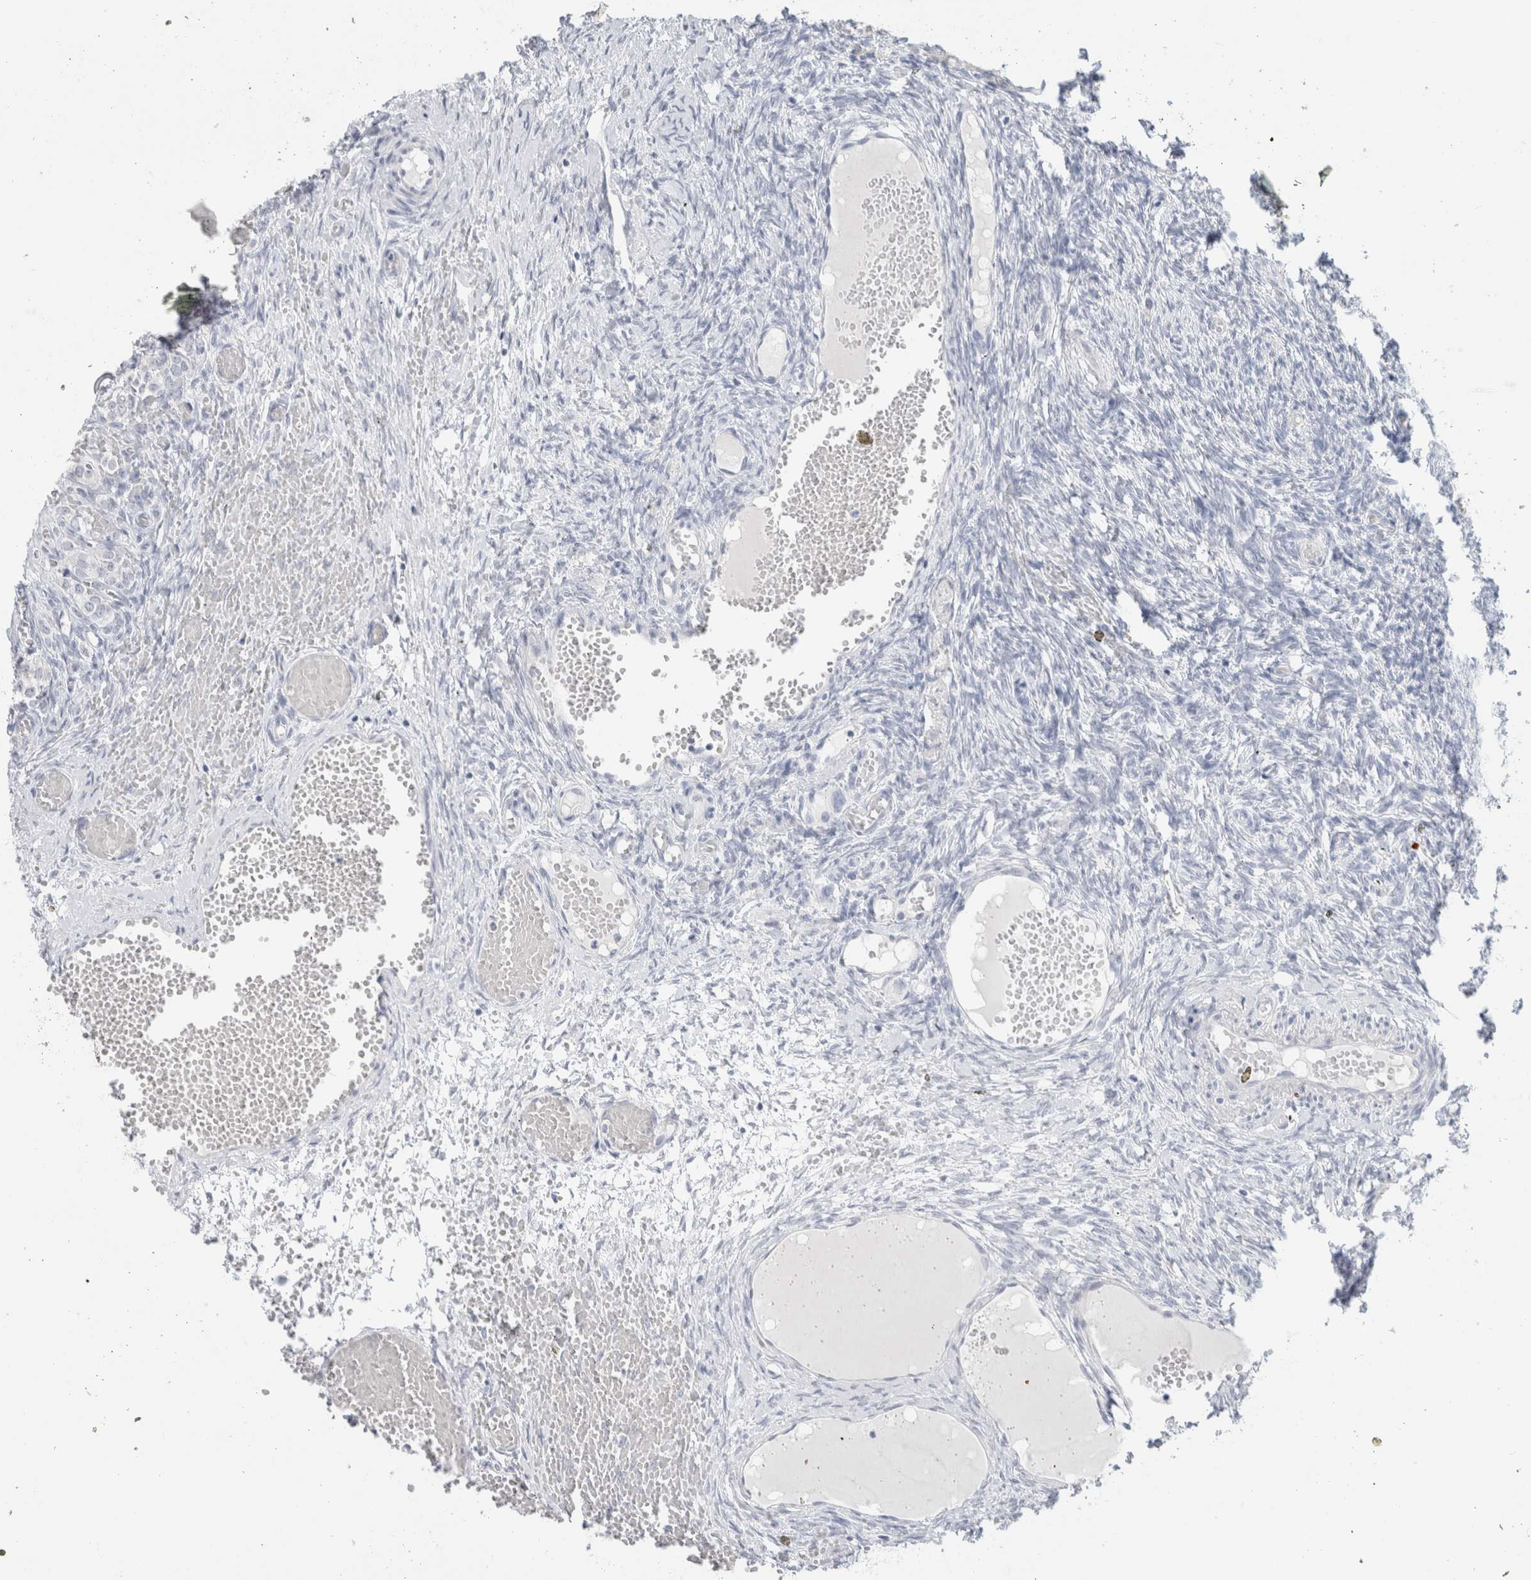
{"staining": {"intensity": "negative", "quantity": "none", "location": "none"}, "tissue": "ovary", "cell_type": "Follicle cells", "image_type": "normal", "snomed": [{"axis": "morphology", "description": "Adenocarcinoma, NOS"}, {"axis": "topography", "description": "Endometrium"}], "caption": "Immunohistochemical staining of benign human ovary exhibits no significant positivity in follicle cells. (Immunohistochemistry, brightfield microscopy, high magnification).", "gene": "SLC6A1", "patient": {"sex": "female", "age": 32}}